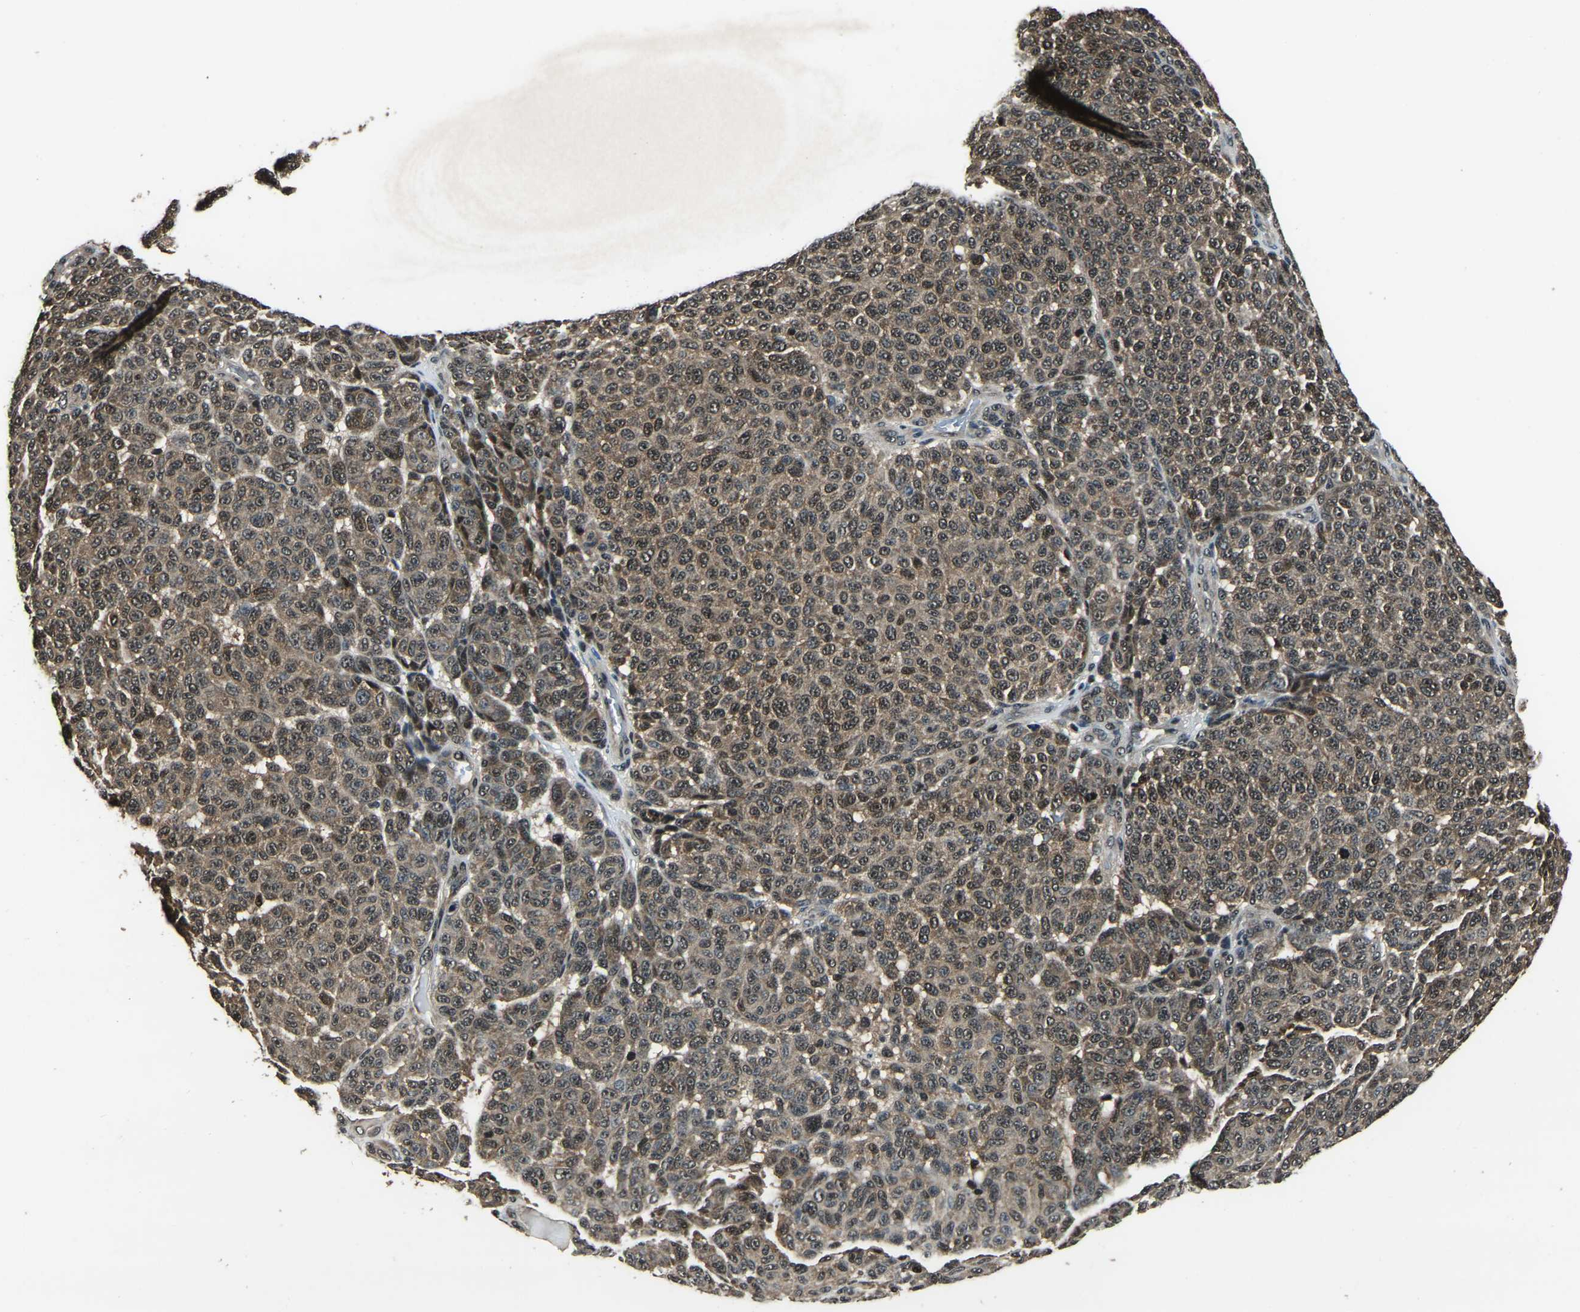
{"staining": {"intensity": "weak", "quantity": ">75%", "location": "cytoplasmic/membranous"}, "tissue": "melanoma", "cell_type": "Tumor cells", "image_type": "cancer", "snomed": [{"axis": "morphology", "description": "Malignant melanoma, NOS"}, {"axis": "topography", "description": "Skin"}], "caption": "Immunohistochemistry photomicrograph of neoplastic tissue: malignant melanoma stained using IHC reveals low levels of weak protein expression localized specifically in the cytoplasmic/membranous of tumor cells, appearing as a cytoplasmic/membranous brown color.", "gene": "ANKIB1", "patient": {"sex": "male", "age": 59}}